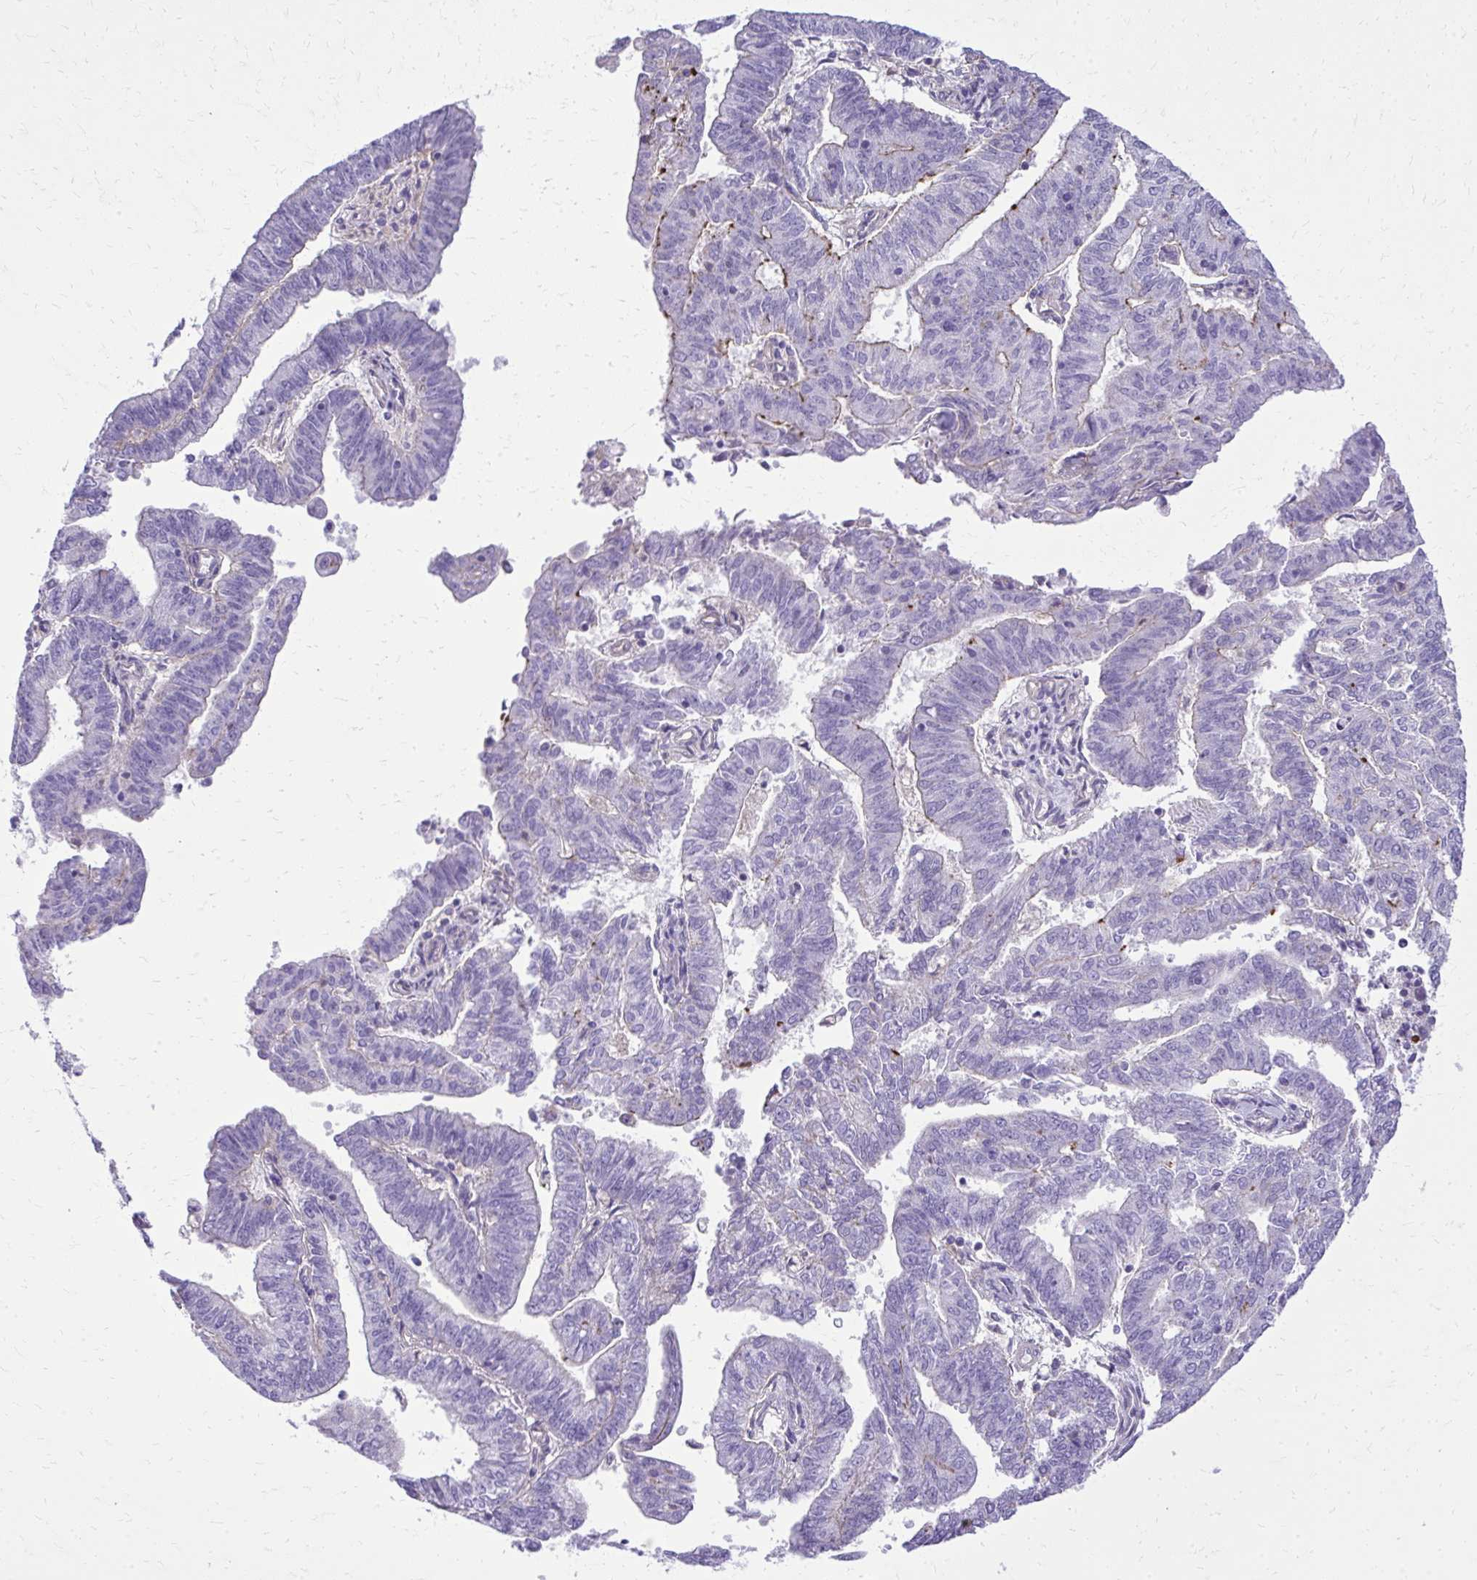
{"staining": {"intensity": "negative", "quantity": "none", "location": "none"}, "tissue": "endometrial cancer", "cell_type": "Tumor cells", "image_type": "cancer", "snomed": [{"axis": "morphology", "description": "Adenocarcinoma, NOS"}, {"axis": "topography", "description": "Endometrium"}], "caption": "Immunohistochemistry (IHC) image of neoplastic tissue: human endometrial adenocarcinoma stained with DAB (3,3'-diaminobenzidine) exhibits no significant protein expression in tumor cells.", "gene": "RUNDC3B", "patient": {"sex": "female", "age": 82}}